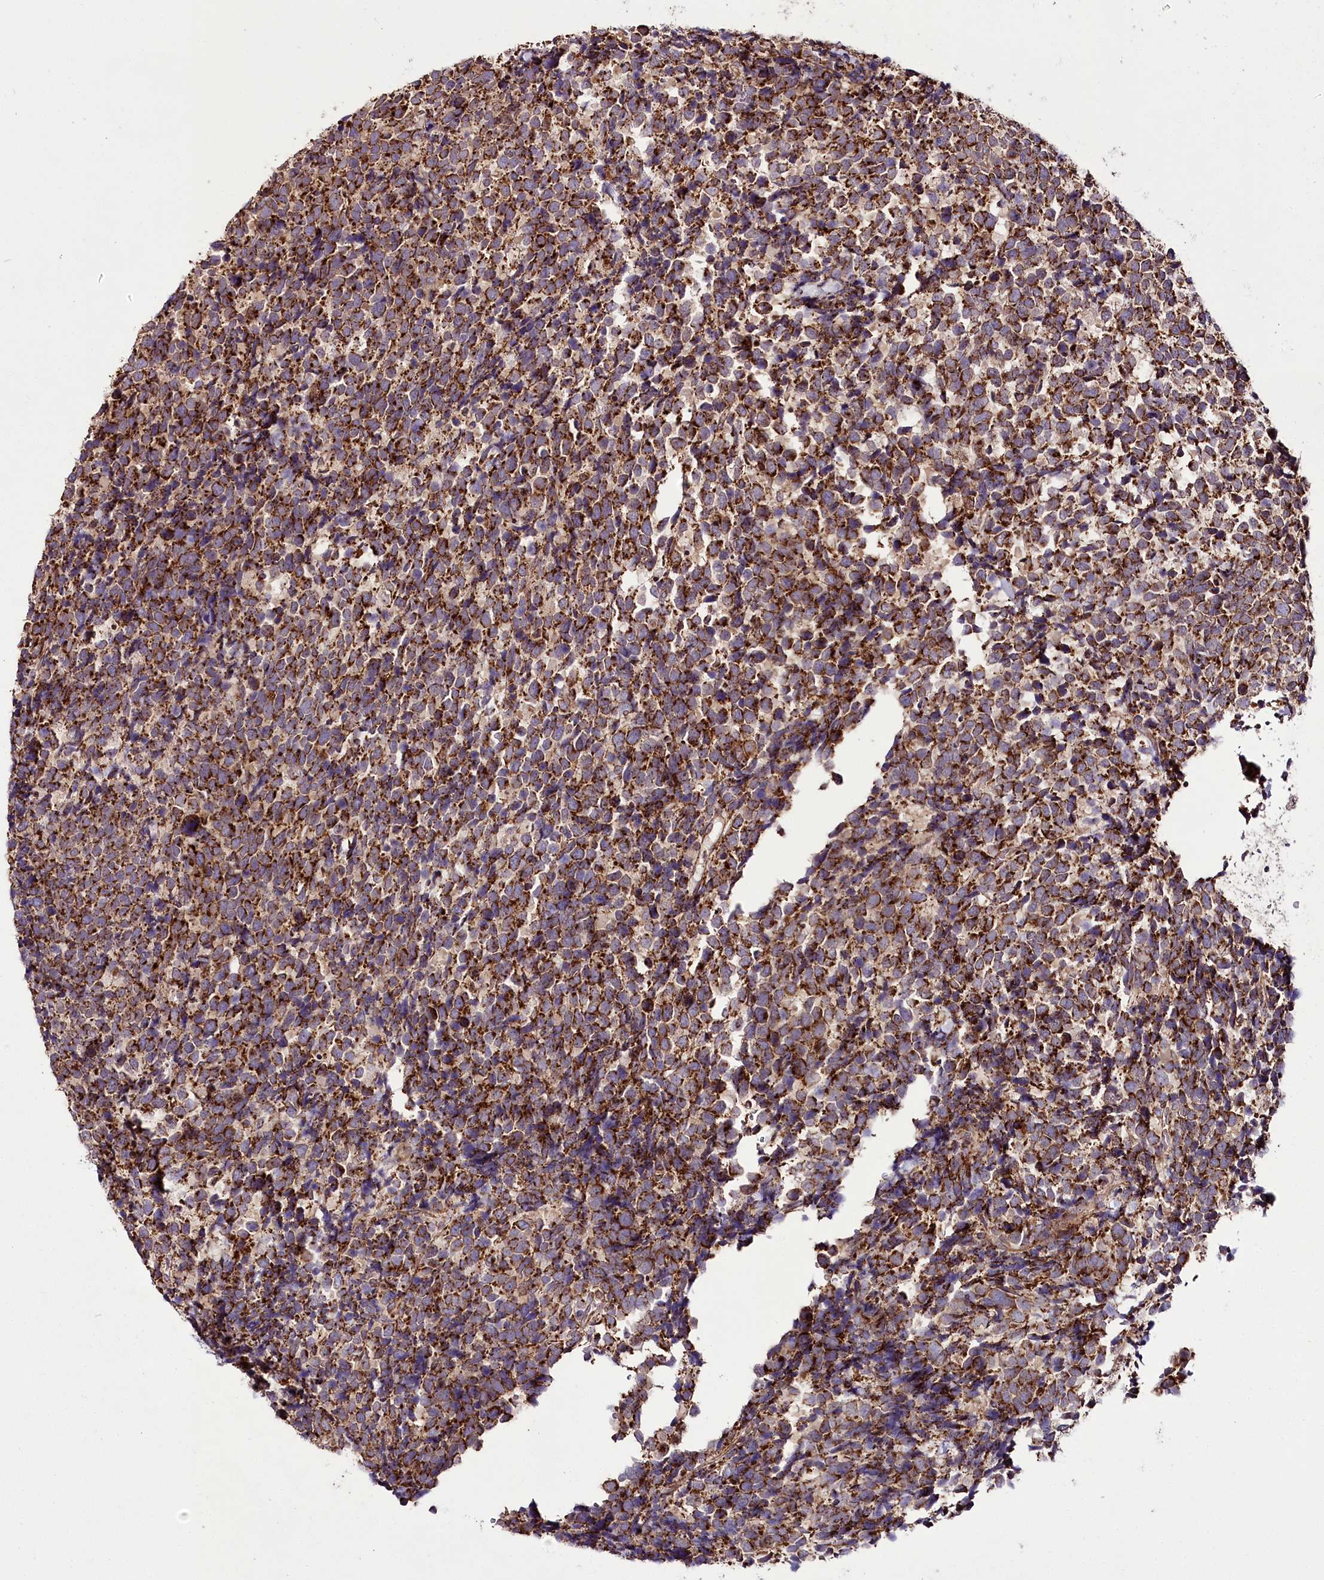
{"staining": {"intensity": "strong", "quantity": ">75%", "location": "cytoplasmic/membranous"}, "tissue": "urothelial cancer", "cell_type": "Tumor cells", "image_type": "cancer", "snomed": [{"axis": "morphology", "description": "Urothelial carcinoma, High grade"}, {"axis": "topography", "description": "Urinary bladder"}], "caption": "Human high-grade urothelial carcinoma stained for a protein (brown) shows strong cytoplasmic/membranous positive positivity in approximately >75% of tumor cells.", "gene": "RAB7A", "patient": {"sex": "female", "age": 82}}